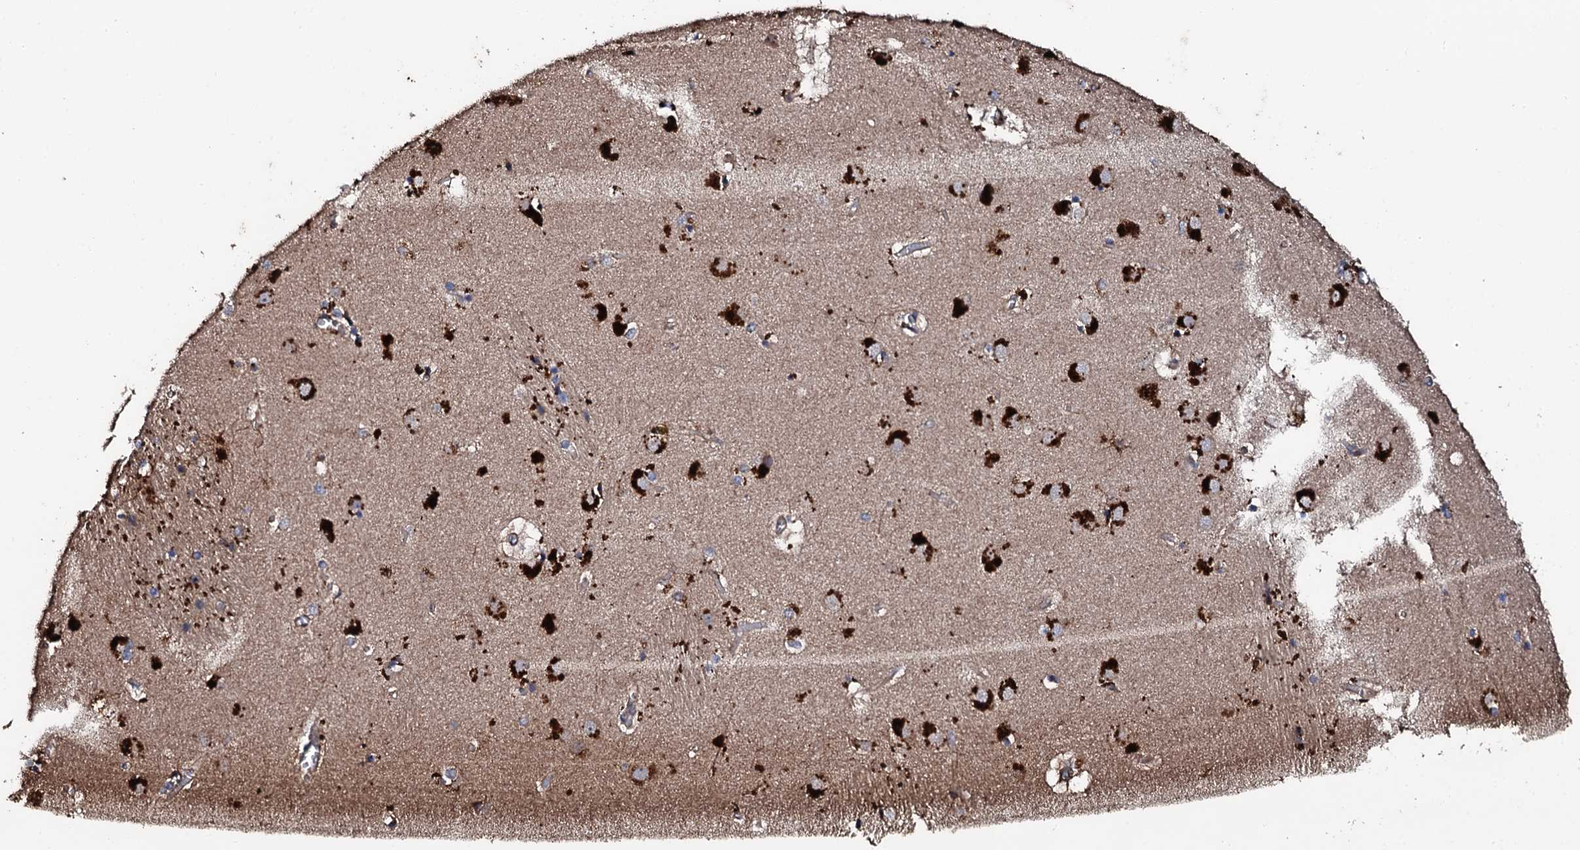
{"staining": {"intensity": "strong", "quantity": "<25%", "location": "cytoplasmic/membranous"}, "tissue": "caudate", "cell_type": "Glial cells", "image_type": "normal", "snomed": [{"axis": "morphology", "description": "Normal tissue, NOS"}, {"axis": "topography", "description": "Lateral ventricle wall"}], "caption": "Glial cells show strong cytoplasmic/membranous staining in about <25% of cells in benign caudate. The protein of interest is stained brown, and the nuclei are stained in blue (DAB (3,3'-diaminobenzidine) IHC with brightfield microscopy, high magnification).", "gene": "CKAP5", "patient": {"sex": "male", "age": 70}}